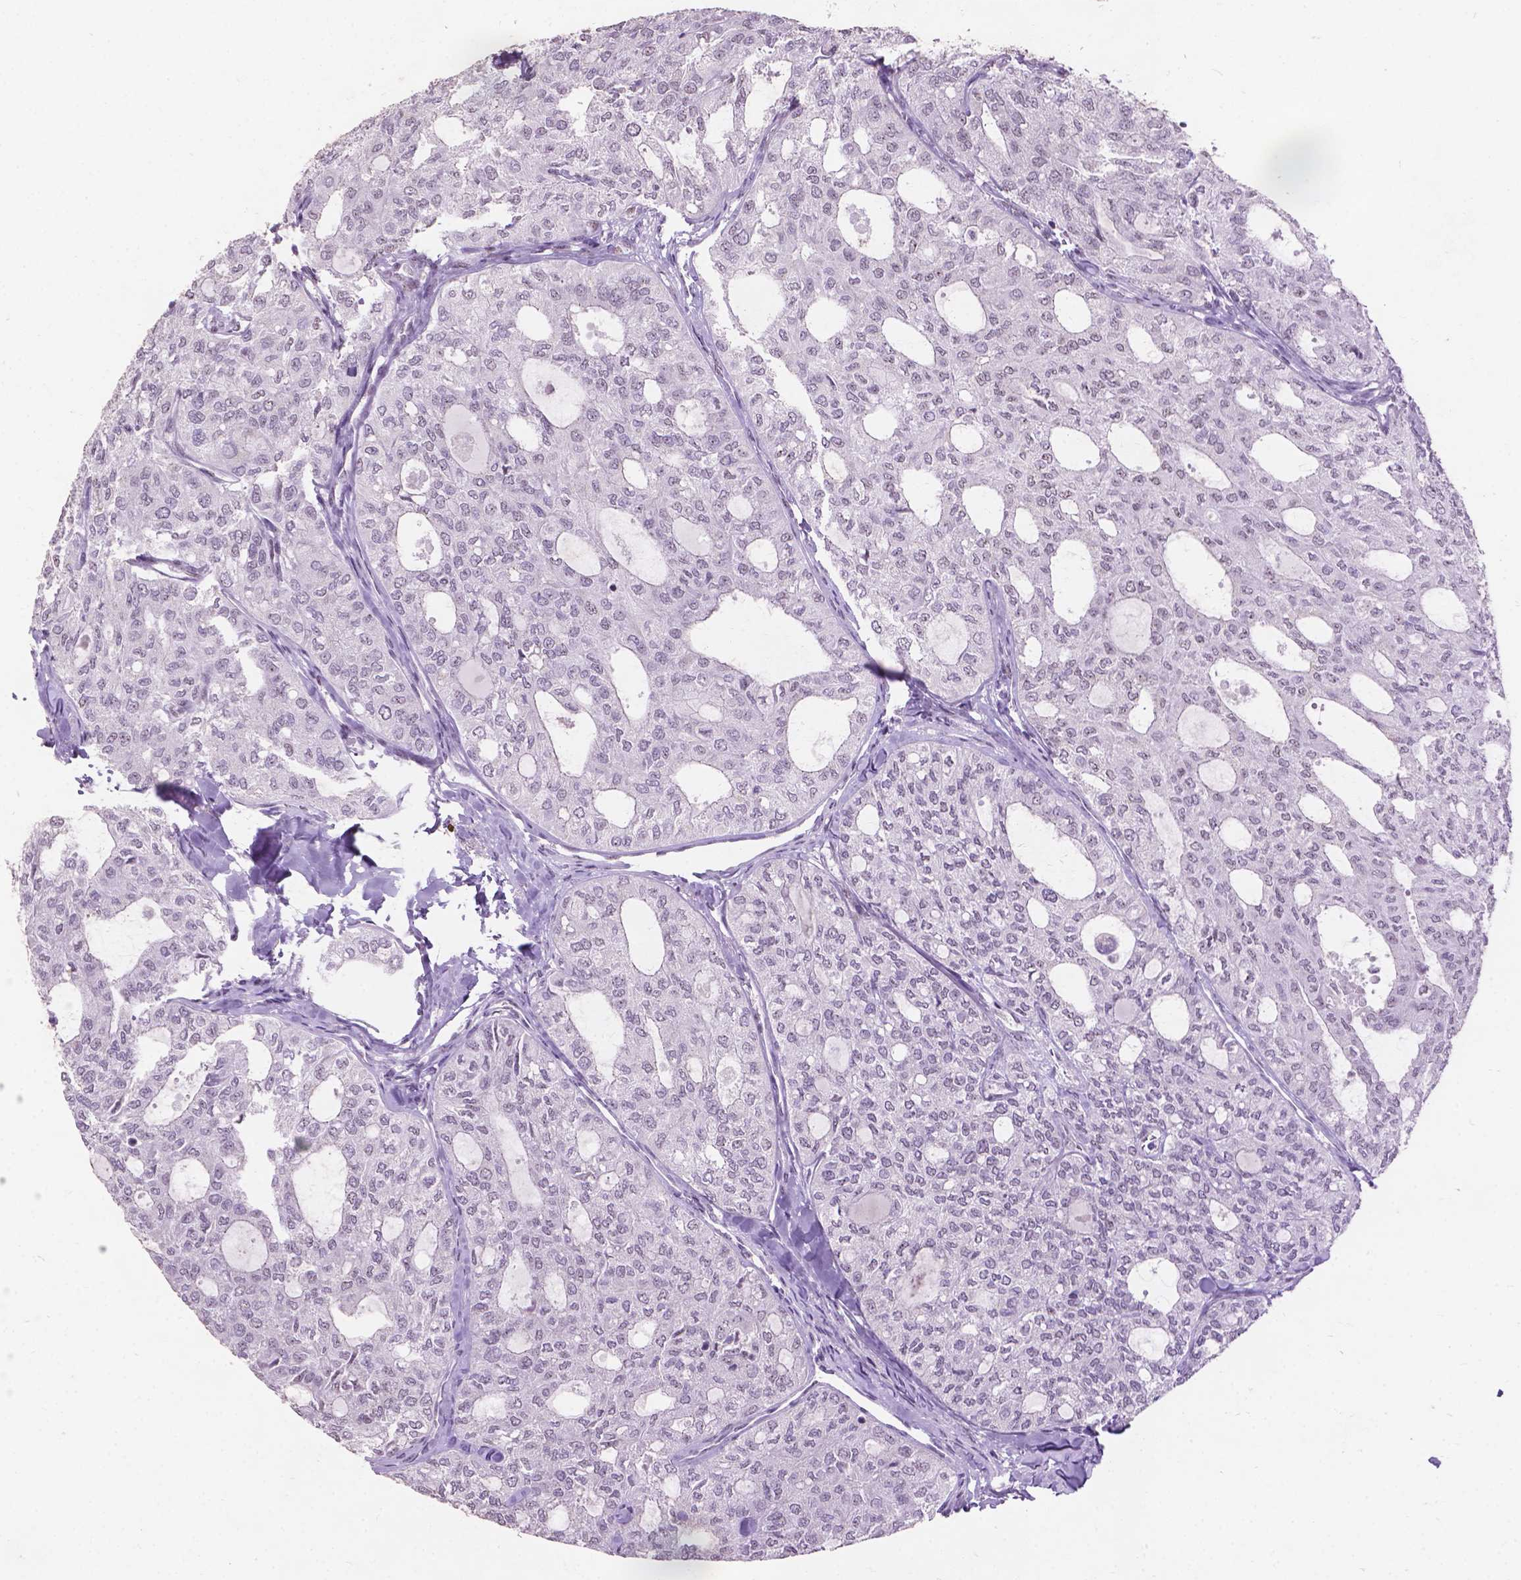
{"staining": {"intensity": "negative", "quantity": "none", "location": "none"}, "tissue": "thyroid cancer", "cell_type": "Tumor cells", "image_type": "cancer", "snomed": [{"axis": "morphology", "description": "Follicular adenoma carcinoma, NOS"}, {"axis": "topography", "description": "Thyroid gland"}], "caption": "Immunohistochemistry (IHC) of human thyroid follicular adenoma carcinoma shows no staining in tumor cells.", "gene": "COIL", "patient": {"sex": "male", "age": 75}}